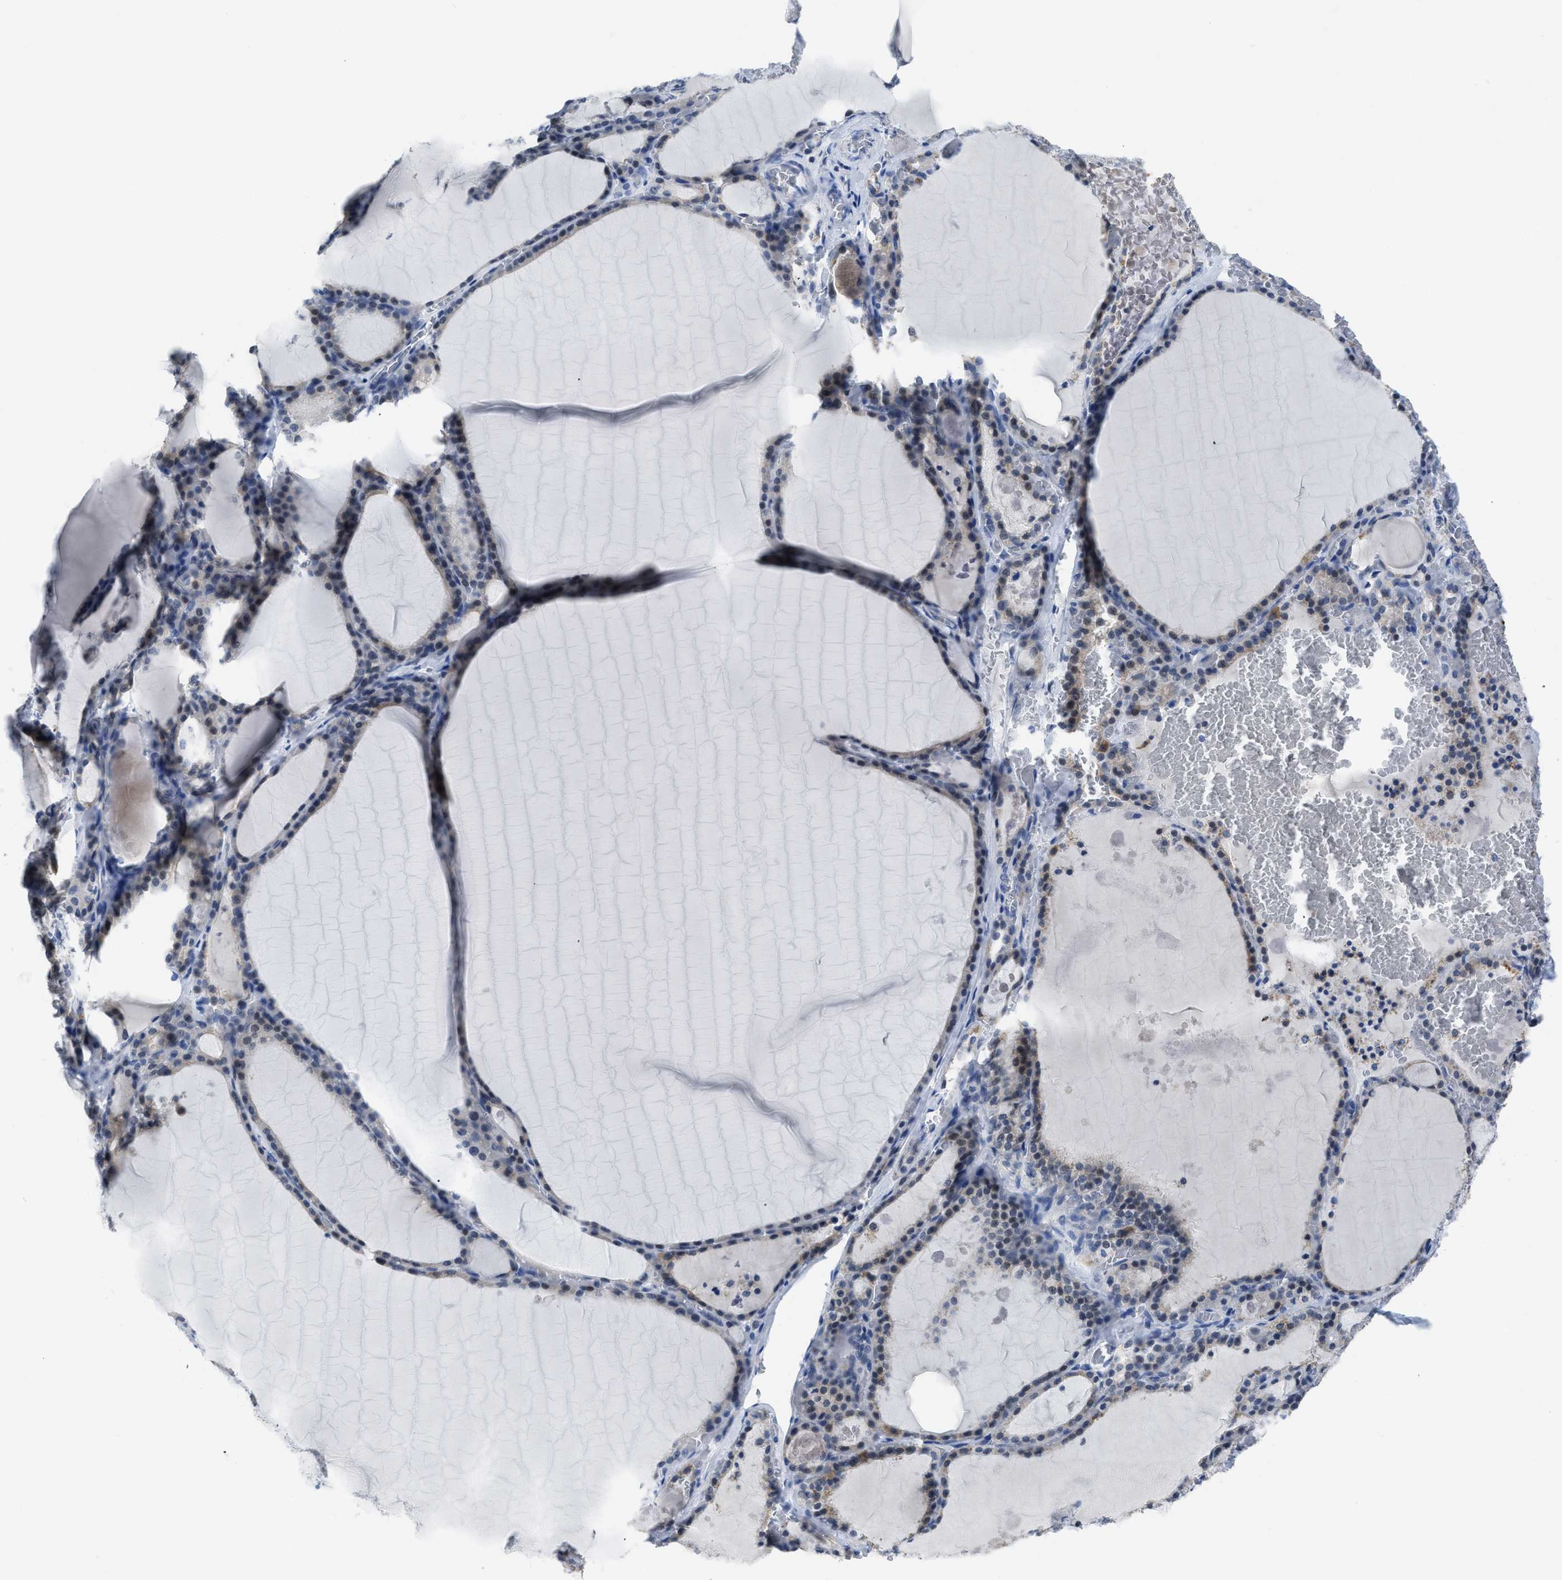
{"staining": {"intensity": "weak", "quantity": "<25%", "location": "cytoplasmic/membranous"}, "tissue": "thyroid gland", "cell_type": "Glandular cells", "image_type": "normal", "snomed": [{"axis": "morphology", "description": "Normal tissue, NOS"}, {"axis": "topography", "description": "Thyroid gland"}], "caption": "The photomicrograph displays no significant expression in glandular cells of thyroid gland.", "gene": "ETFA", "patient": {"sex": "male", "age": 56}}